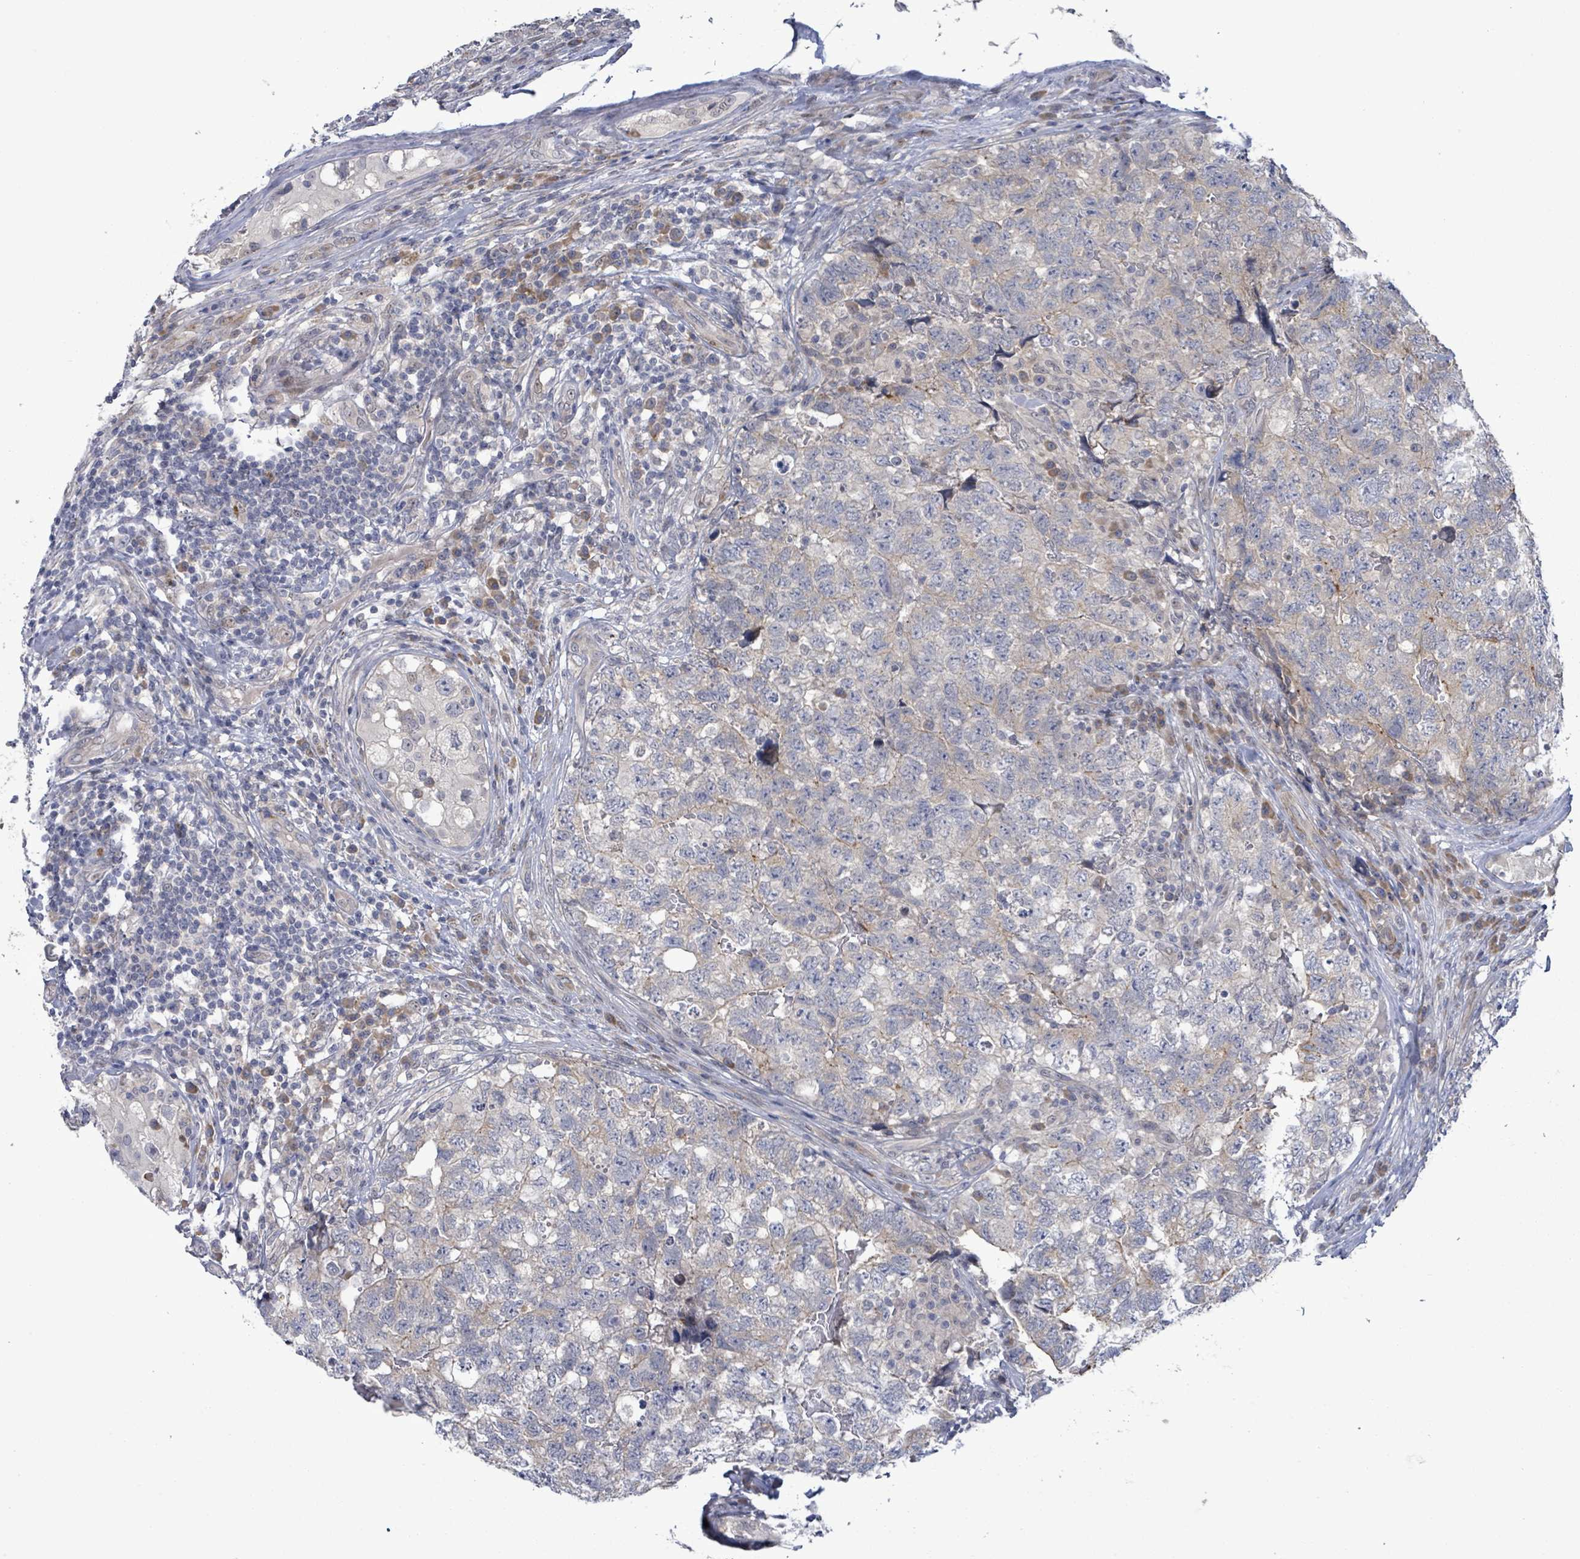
{"staining": {"intensity": "negative", "quantity": "none", "location": "none"}, "tissue": "testis cancer", "cell_type": "Tumor cells", "image_type": "cancer", "snomed": [{"axis": "morphology", "description": "Carcinoma, Embryonal, NOS"}, {"axis": "topography", "description": "Testis"}], "caption": "Immunohistochemistry photomicrograph of neoplastic tissue: human embryonal carcinoma (testis) stained with DAB demonstrates no significant protein positivity in tumor cells.", "gene": "SLIT3", "patient": {"sex": "male", "age": 31}}